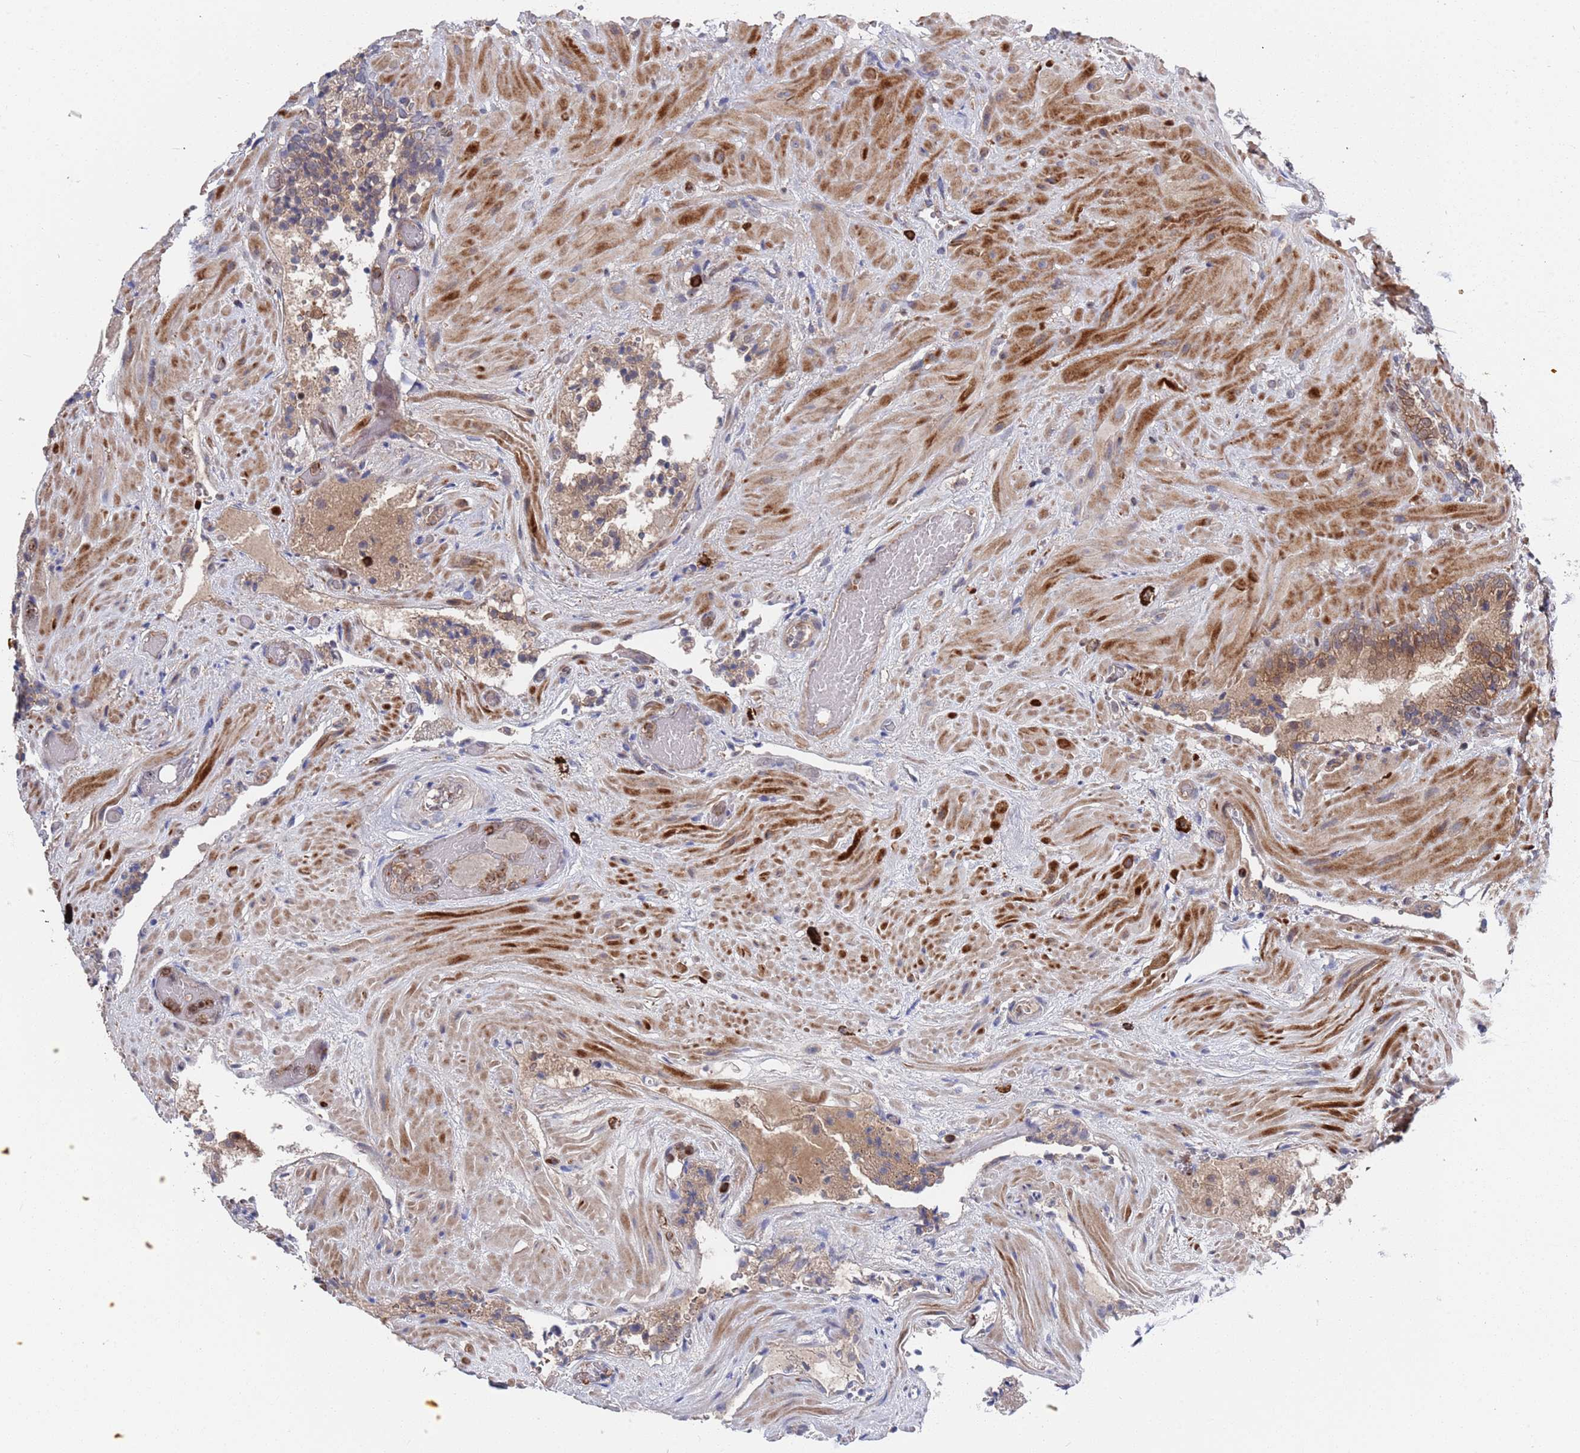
{"staining": {"intensity": "moderate", "quantity": "25%-75%", "location": "cytoplasmic/membranous"}, "tissue": "prostate cancer", "cell_type": "Tumor cells", "image_type": "cancer", "snomed": [{"axis": "morphology", "description": "Adenocarcinoma, High grade"}, {"axis": "topography", "description": "Prostate and seminal vesicle, NOS"}], "caption": "The histopathology image shows staining of prostate adenocarcinoma (high-grade), revealing moderate cytoplasmic/membranous protein positivity (brown color) within tumor cells.", "gene": "TMBIM6", "patient": {"sex": "male", "age": 67}}